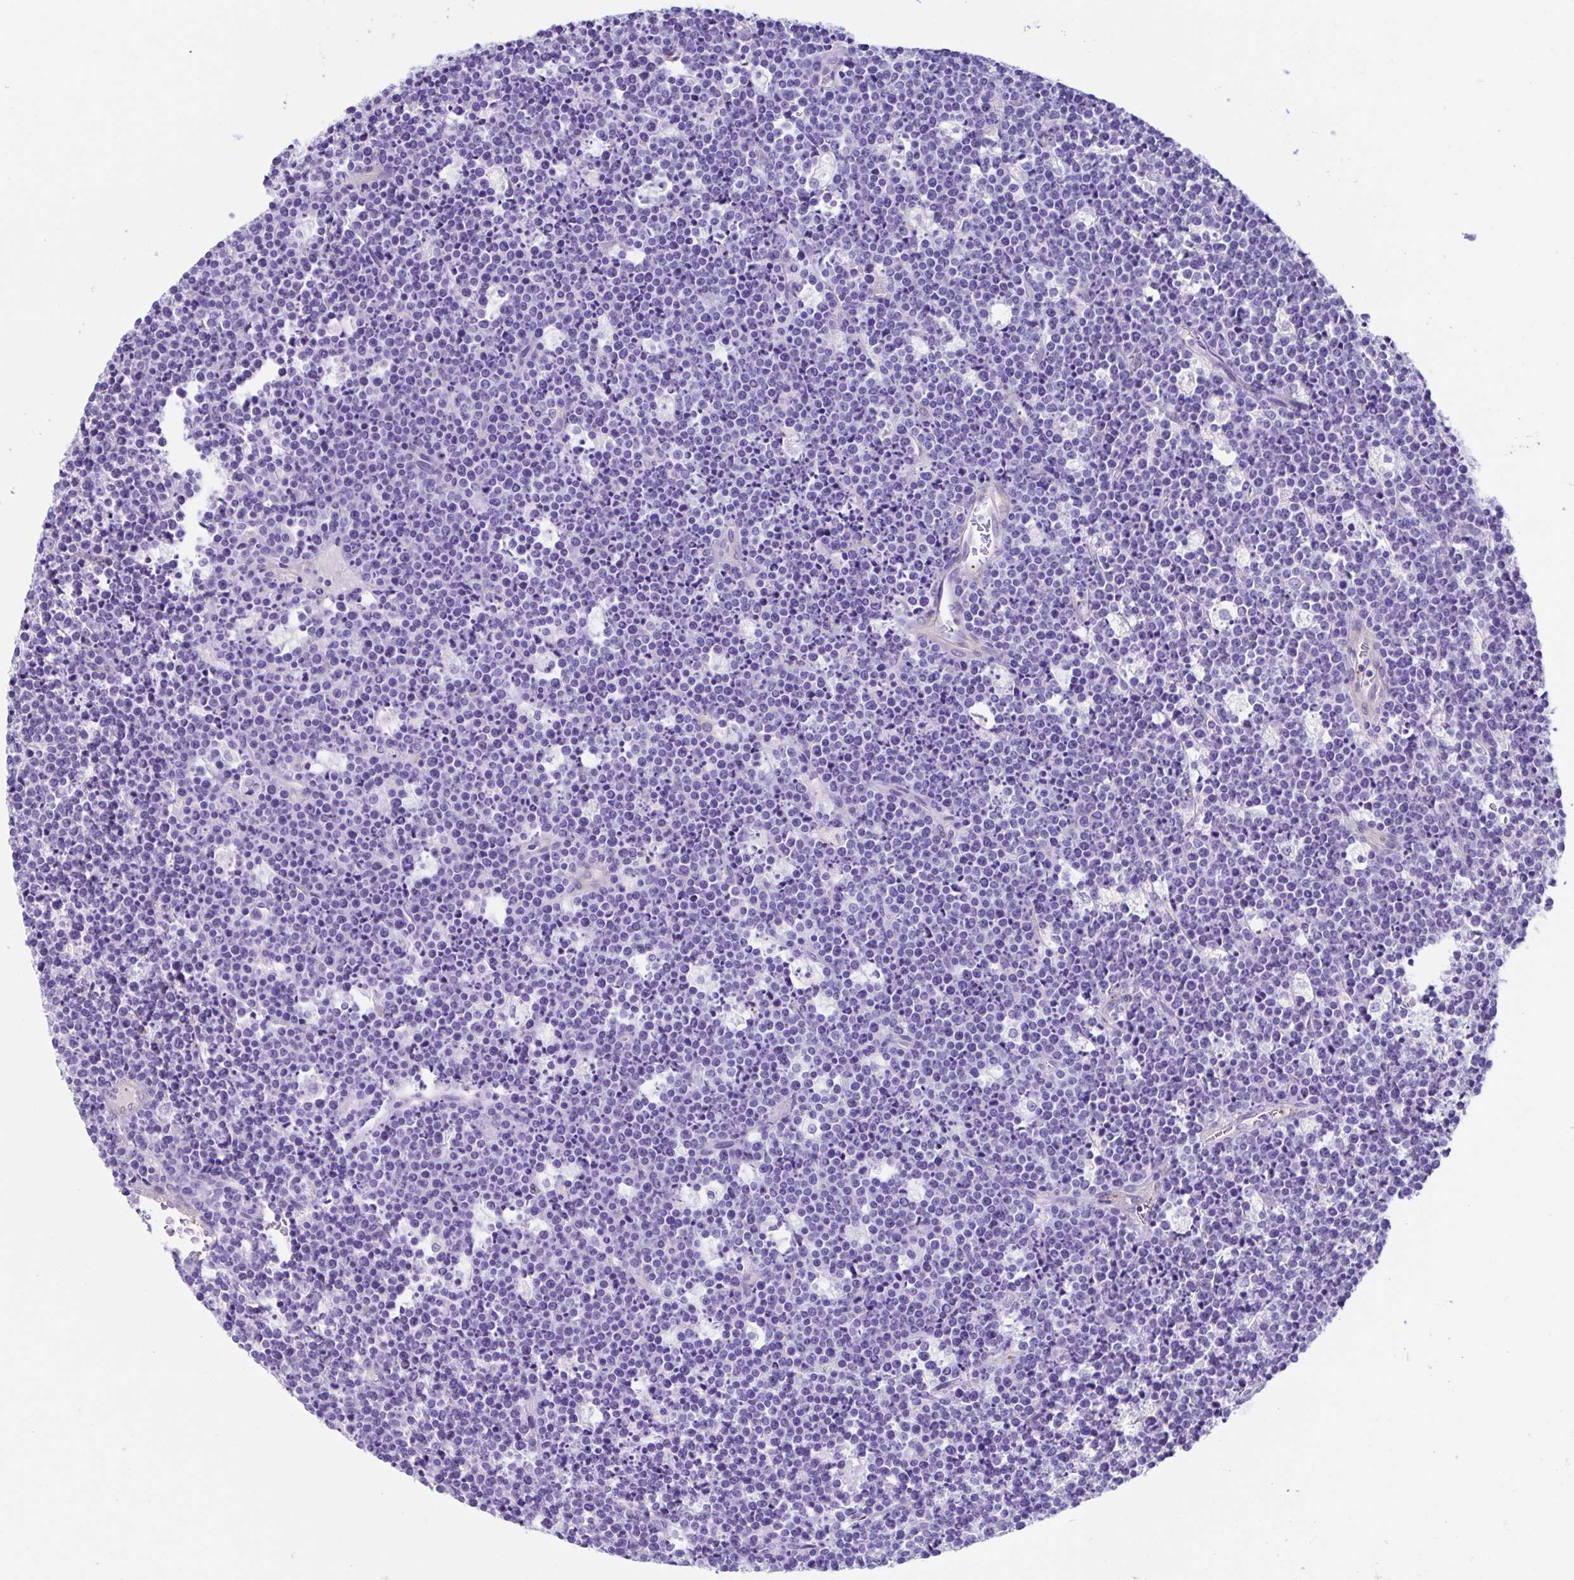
{"staining": {"intensity": "negative", "quantity": "none", "location": "none"}, "tissue": "lymphoma", "cell_type": "Tumor cells", "image_type": "cancer", "snomed": [{"axis": "morphology", "description": "Malignant lymphoma, non-Hodgkin's type, High grade"}, {"axis": "topography", "description": "Ovary"}], "caption": "Malignant lymphoma, non-Hodgkin's type (high-grade) stained for a protein using immunohistochemistry (IHC) displays no staining tumor cells.", "gene": "CYP11B1", "patient": {"sex": "female", "age": 56}}